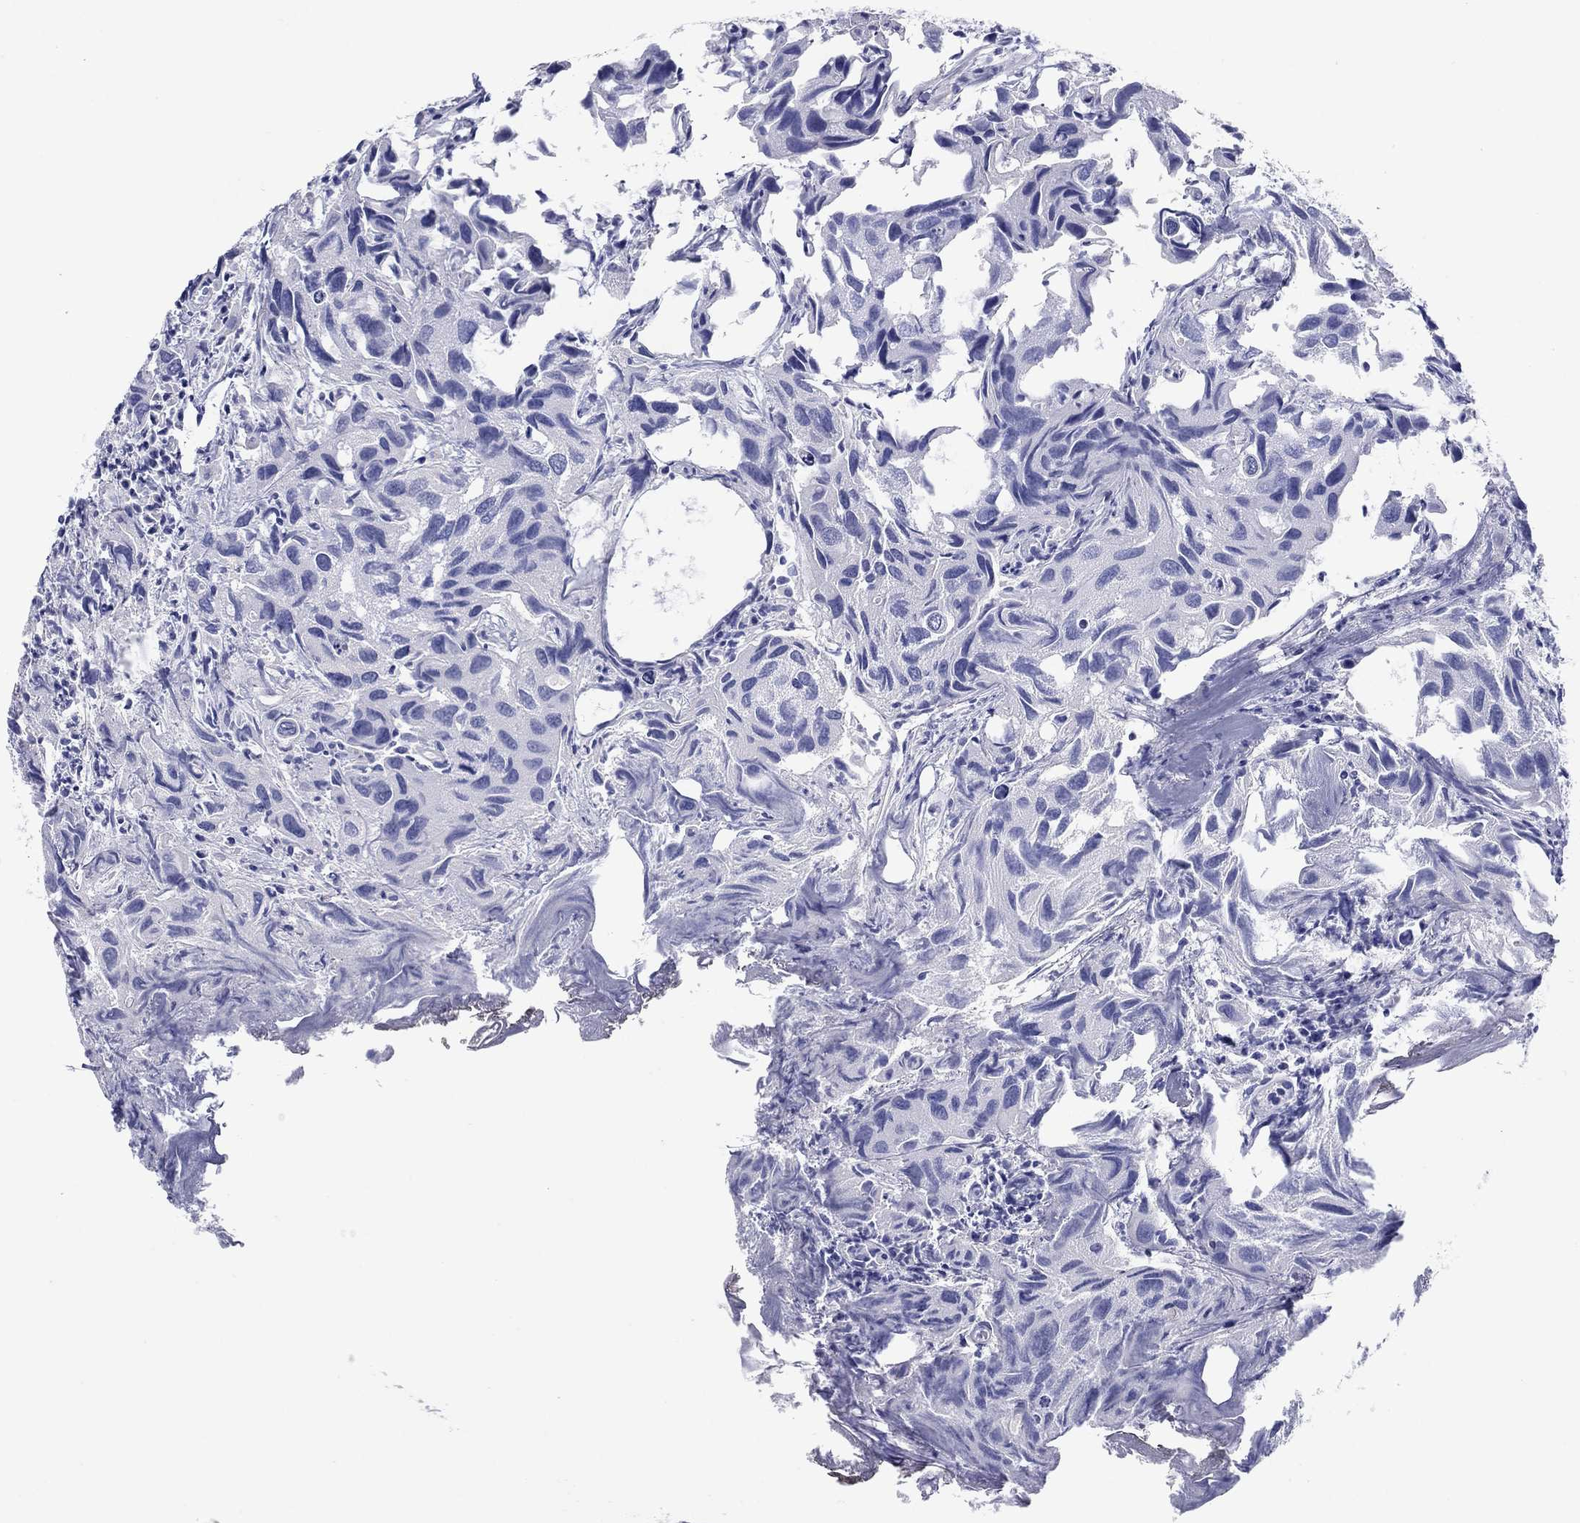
{"staining": {"intensity": "negative", "quantity": "none", "location": "none"}, "tissue": "urothelial cancer", "cell_type": "Tumor cells", "image_type": "cancer", "snomed": [{"axis": "morphology", "description": "Urothelial carcinoma, High grade"}, {"axis": "topography", "description": "Urinary bladder"}], "caption": "DAB (3,3'-diaminobenzidine) immunohistochemical staining of high-grade urothelial carcinoma exhibits no significant positivity in tumor cells. (DAB immunohistochemistry (IHC) visualized using brightfield microscopy, high magnification).", "gene": "ATP4A", "patient": {"sex": "male", "age": 79}}